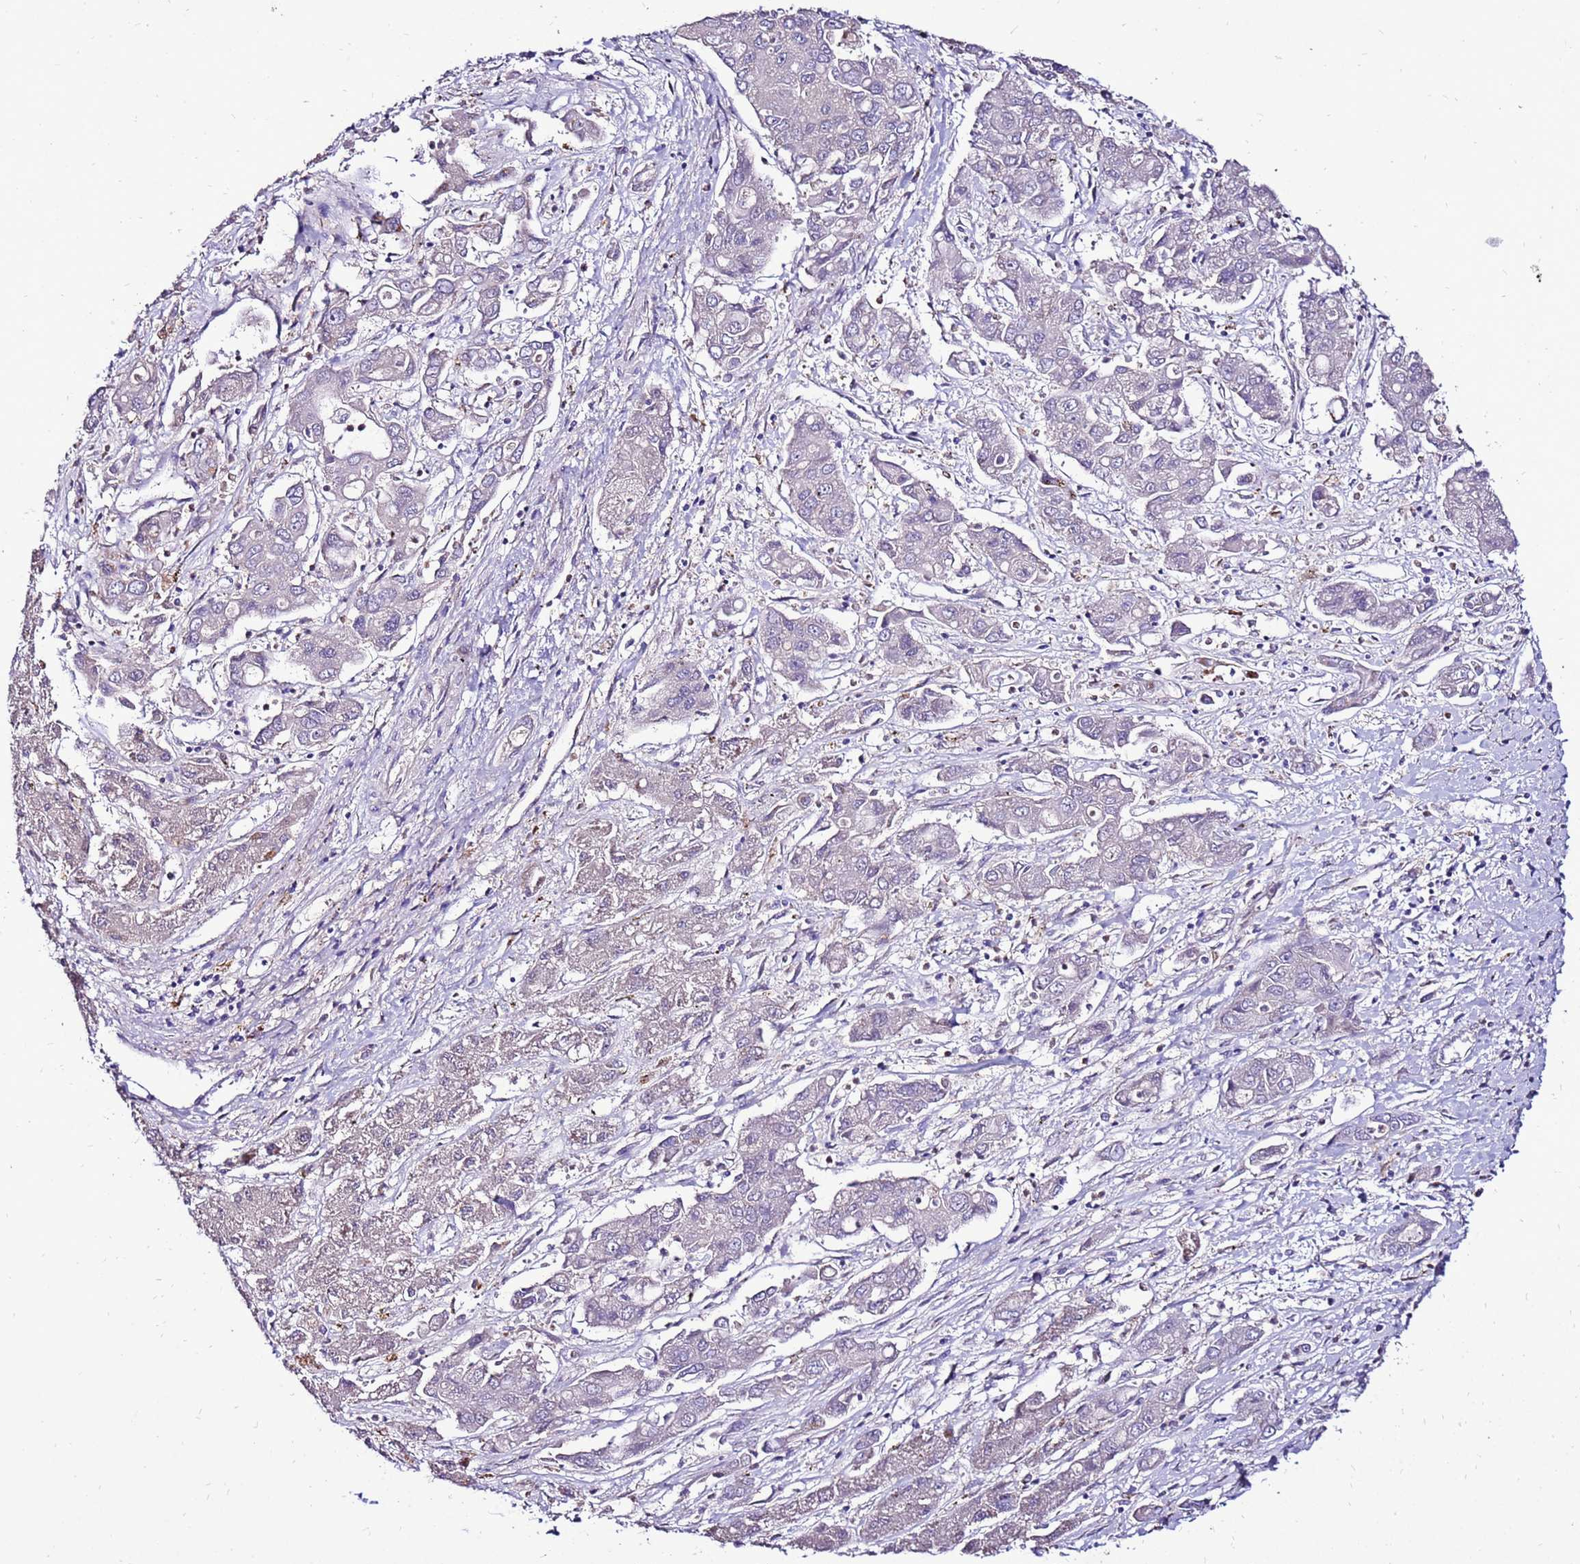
{"staining": {"intensity": "negative", "quantity": "none", "location": "none"}, "tissue": "liver cancer", "cell_type": "Tumor cells", "image_type": "cancer", "snomed": [{"axis": "morphology", "description": "Cholangiocarcinoma"}, {"axis": "topography", "description": "Liver"}], "caption": "The IHC photomicrograph has no significant positivity in tumor cells of liver cancer (cholangiocarcinoma) tissue.", "gene": "TMEM106C", "patient": {"sex": "male", "age": 67}}